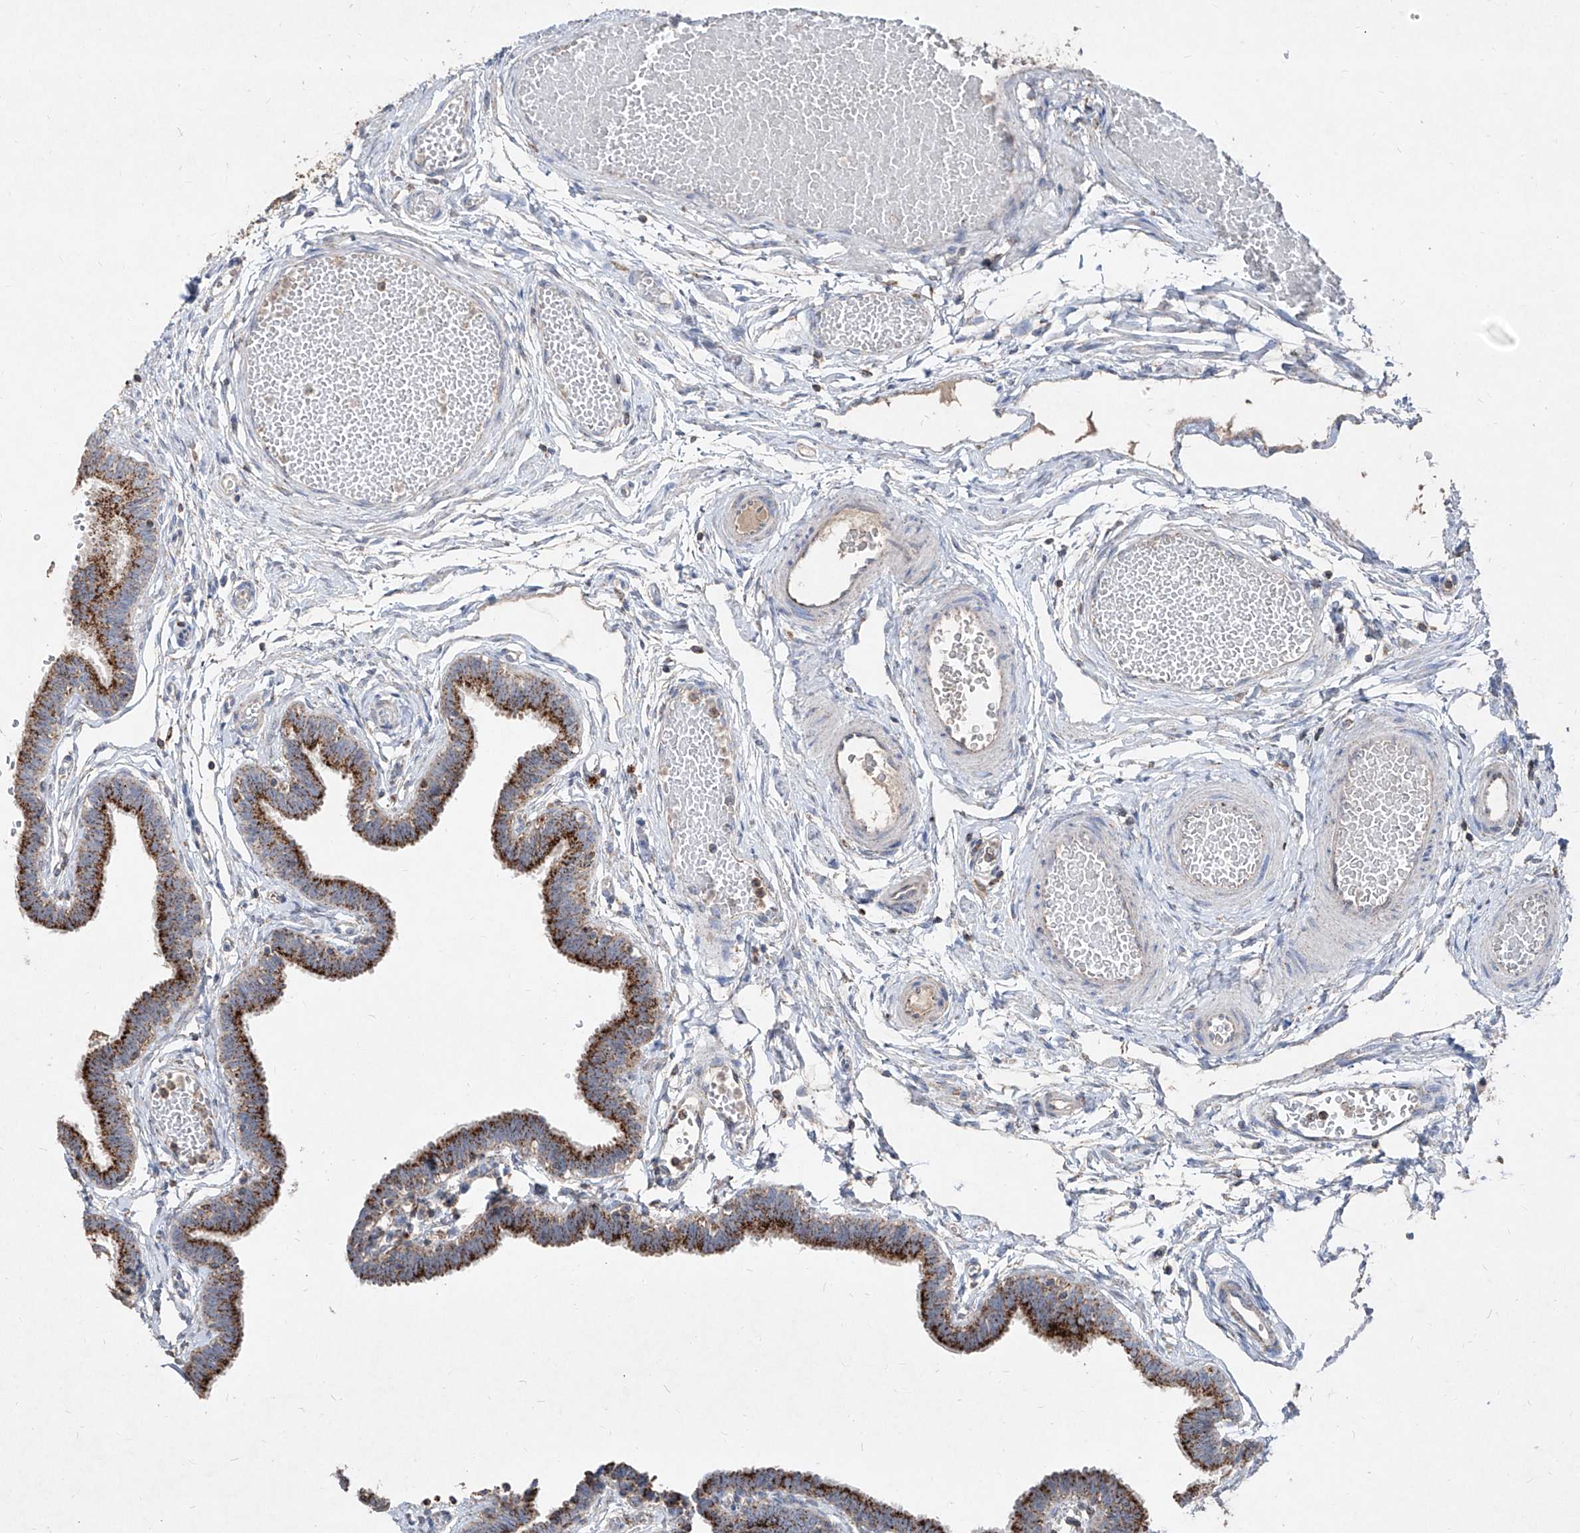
{"staining": {"intensity": "strong", "quantity": ">75%", "location": "cytoplasmic/membranous"}, "tissue": "fallopian tube", "cell_type": "Glandular cells", "image_type": "normal", "snomed": [{"axis": "morphology", "description": "Normal tissue, NOS"}, {"axis": "topography", "description": "Fallopian tube"}, {"axis": "topography", "description": "Ovary"}], "caption": "Immunohistochemical staining of benign human fallopian tube demonstrates high levels of strong cytoplasmic/membranous positivity in approximately >75% of glandular cells. (DAB (3,3'-diaminobenzidine) IHC with brightfield microscopy, high magnification).", "gene": "ABCD3", "patient": {"sex": "female", "age": 23}}